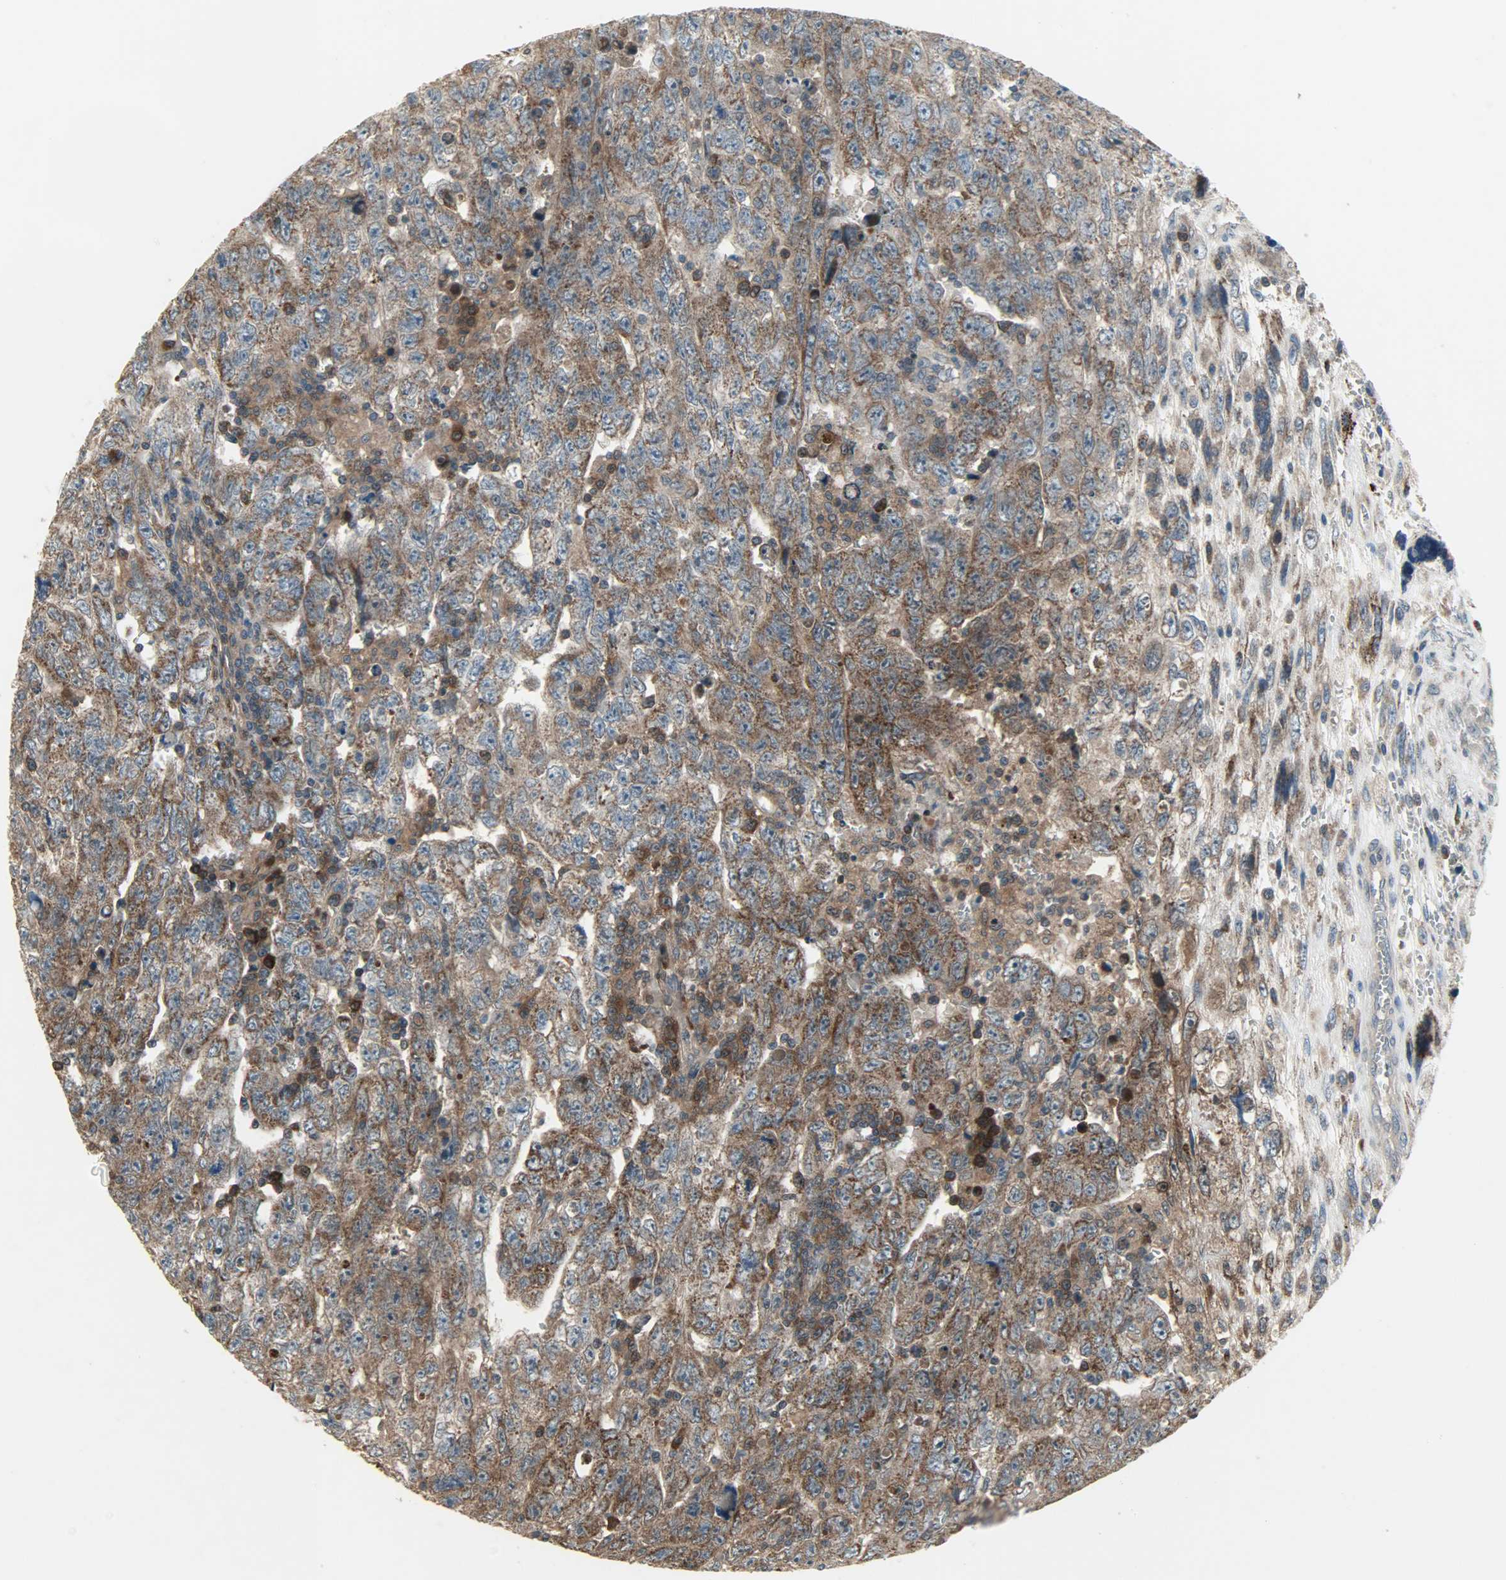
{"staining": {"intensity": "strong", "quantity": ">75%", "location": "cytoplasmic/membranous"}, "tissue": "testis cancer", "cell_type": "Tumor cells", "image_type": "cancer", "snomed": [{"axis": "morphology", "description": "Carcinoma, Embryonal, NOS"}, {"axis": "topography", "description": "Testis"}], "caption": "IHC staining of embryonal carcinoma (testis), which displays high levels of strong cytoplasmic/membranous positivity in approximately >75% of tumor cells indicating strong cytoplasmic/membranous protein expression. The staining was performed using DAB (3,3'-diaminobenzidine) (brown) for protein detection and nuclei were counterstained in hematoxylin (blue).", "gene": "AMT", "patient": {"sex": "male", "age": 28}}